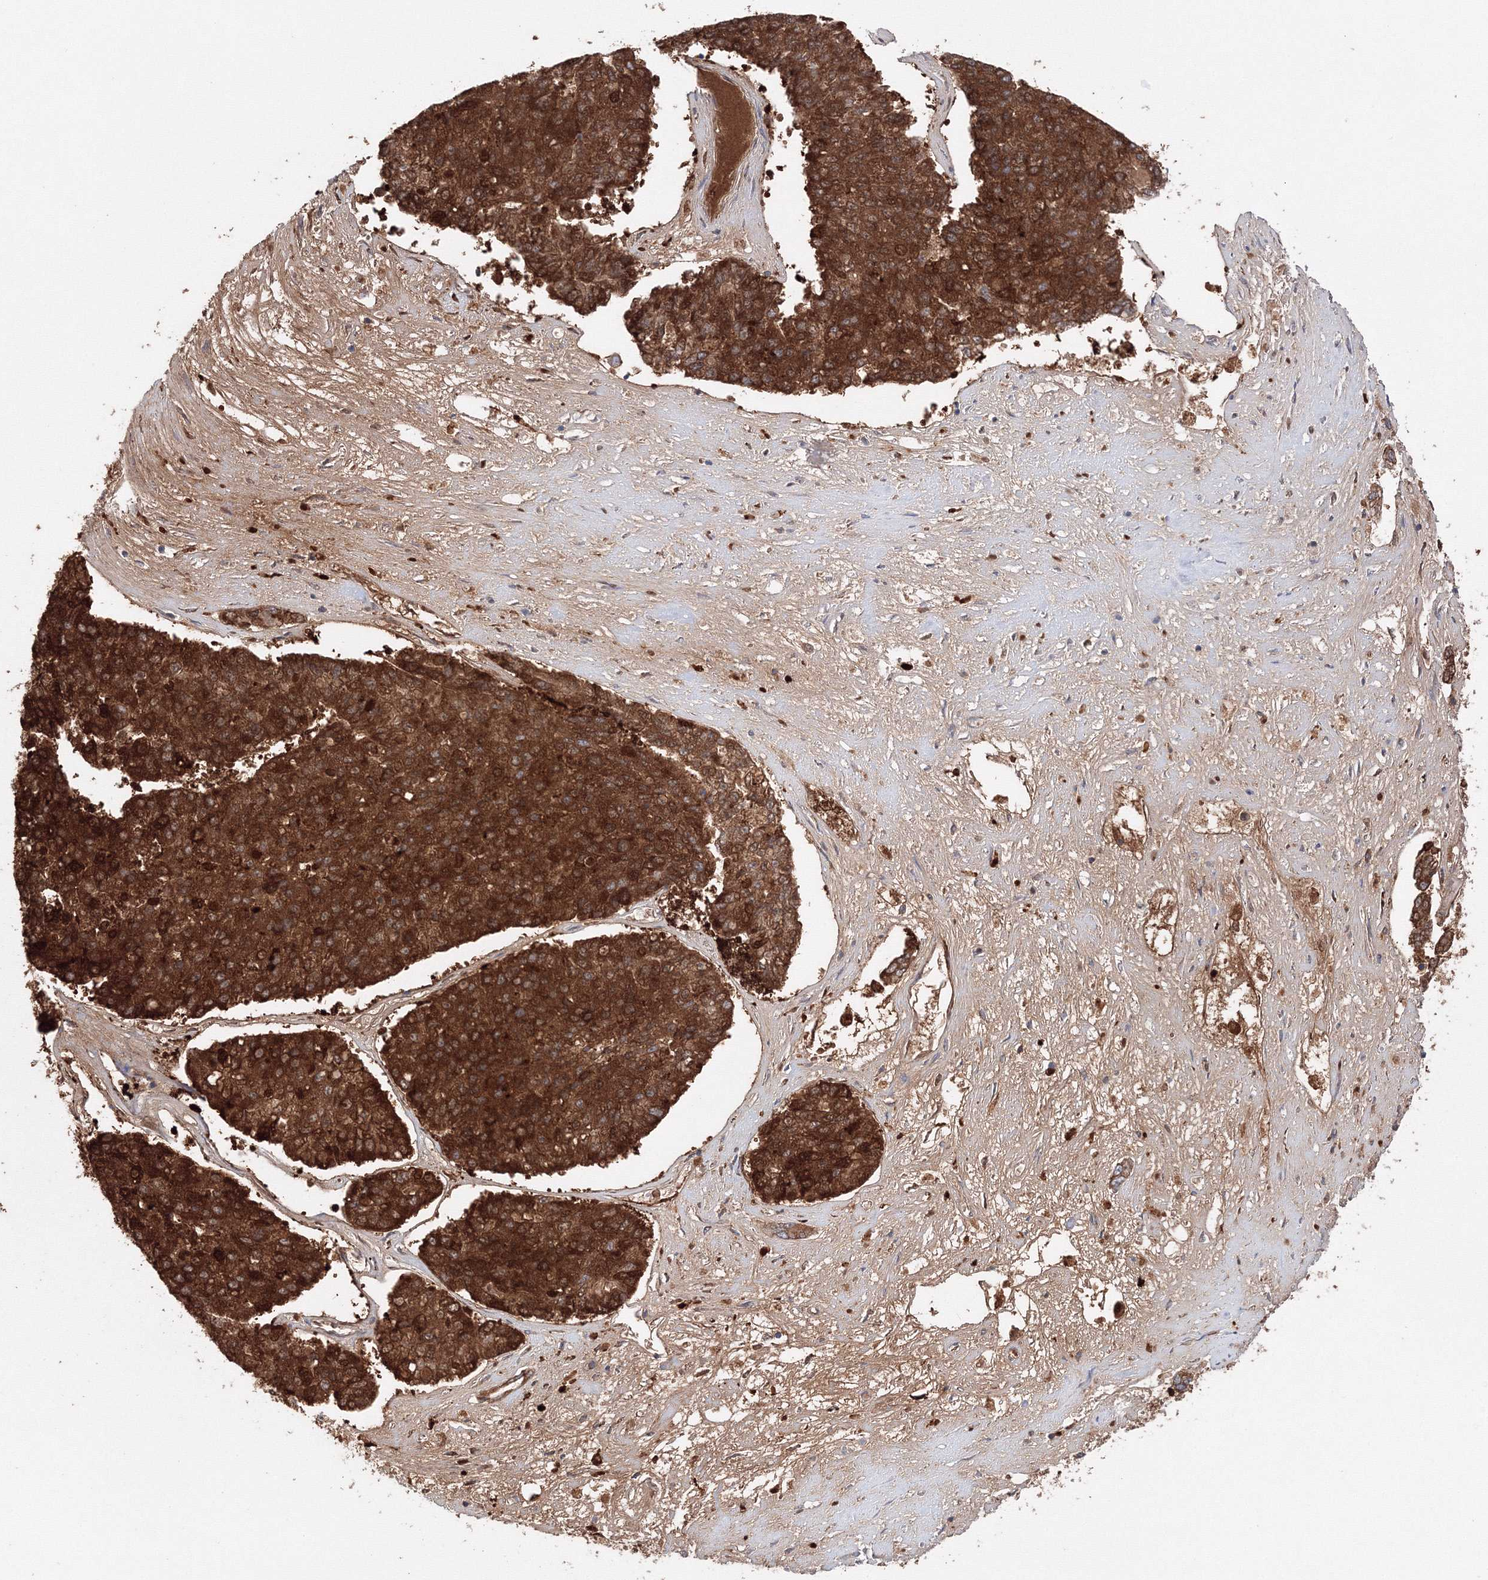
{"staining": {"intensity": "strong", "quantity": ">75%", "location": "cytoplasmic/membranous"}, "tissue": "pancreatic cancer", "cell_type": "Tumor cells", "image_type": "cancer", "snomed": [{"axis": "morphology", "description": "Adenocarcinoma, NOS"}, {"axis": "topography", "description": "Pancreas"}], "caption": "Strong cytoplasmic/membranous expression for a protein is appreciated in approximately >75% of tumor cells of pancreatic cancer (adenocarcinoma) using immunohistochemistry.", "gene": "DIS3L2", "patient": {"sex": "male", "age": 50}}